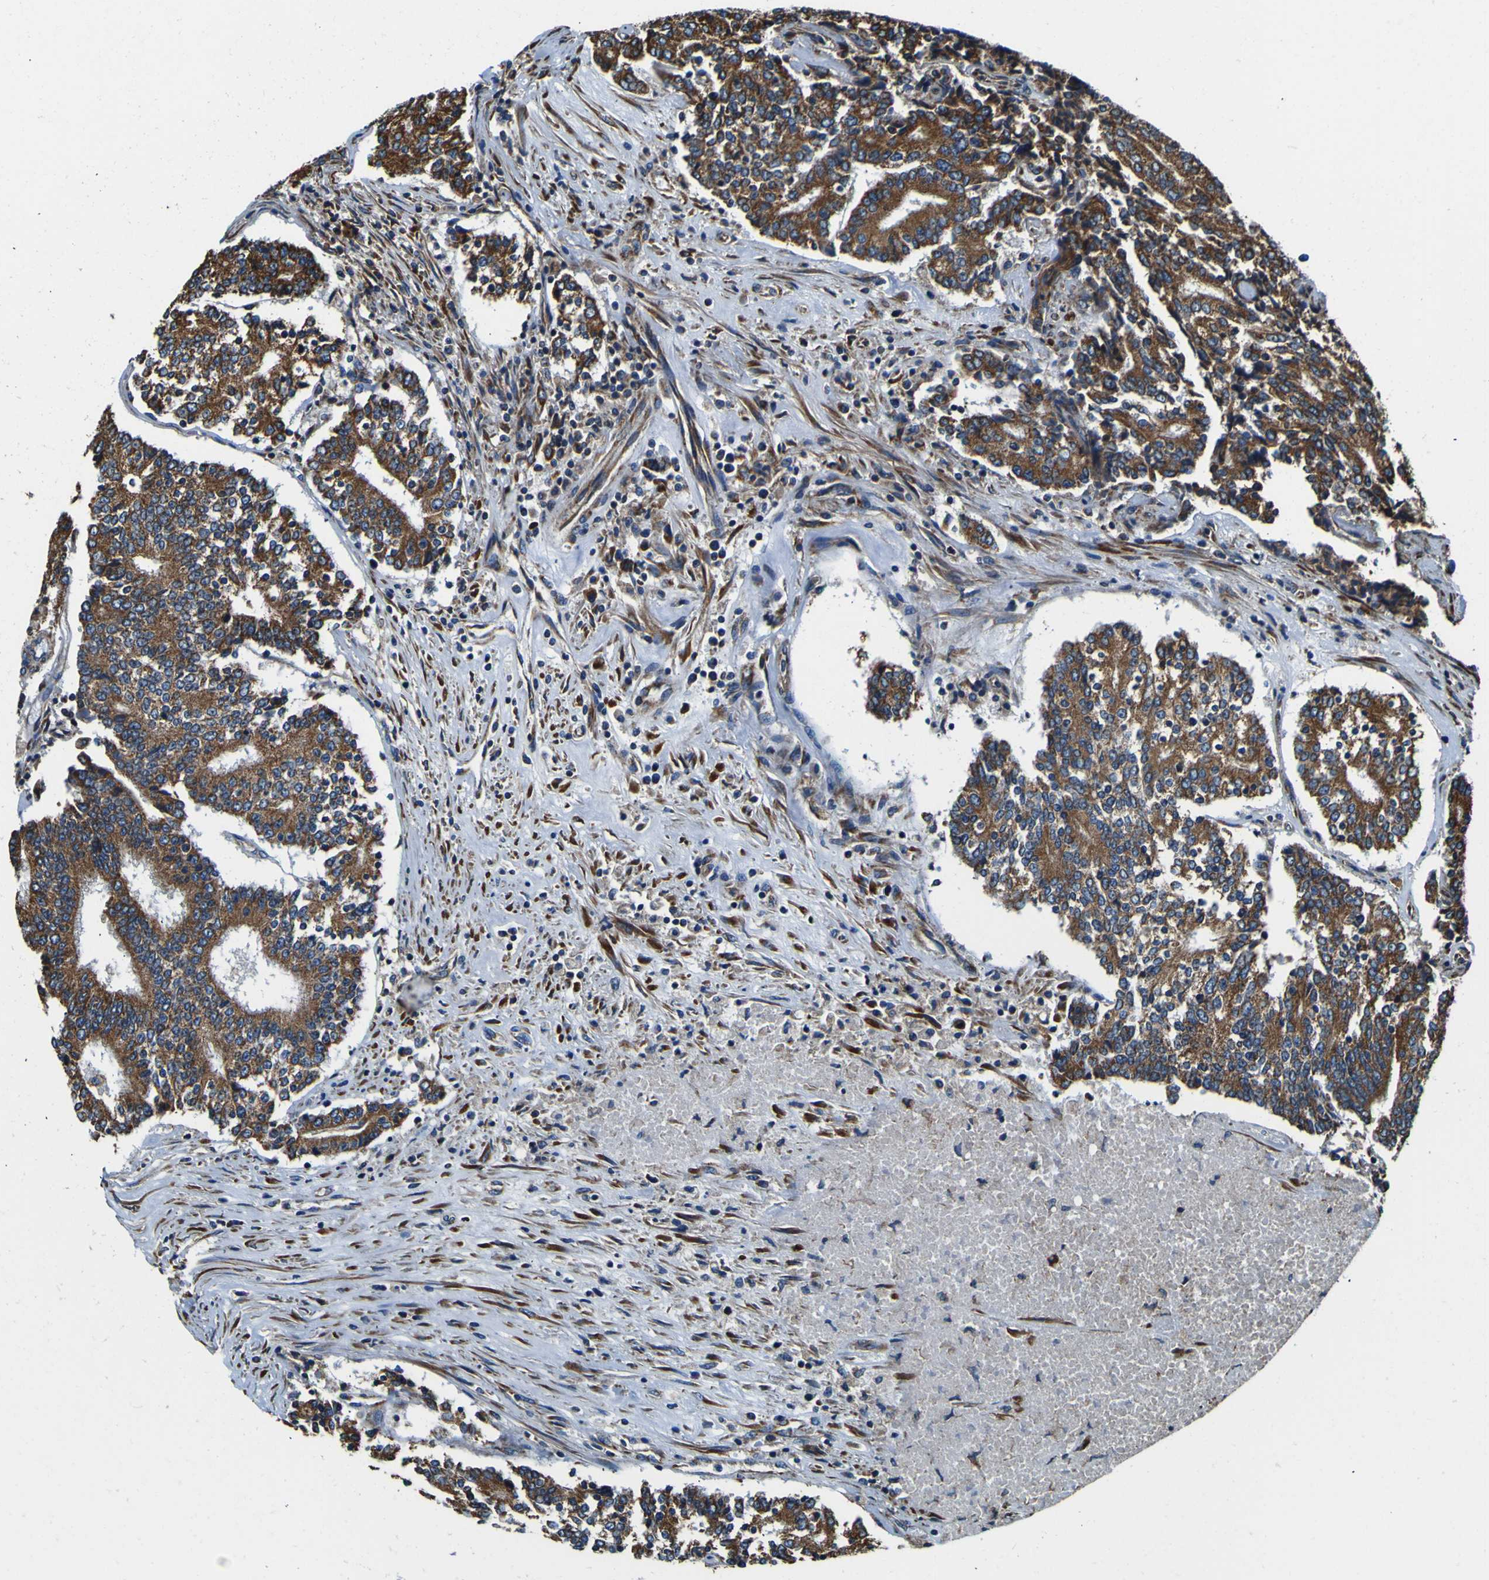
{"staining": {"intensity": "strong", "quantity": ">75%", "location": "cytoplasmic/membranous"}, "tissue": "prostate cancer", "cell_type": "Tumor cells", "image_type": "cancer", "snomed": [{"axis": "morphology", "description": "Normal tissue, NOS"}, {"axis": "morphology", "description": "Adenocarcinoma, High grade"}, {"axis": "topography", "description": "Prostate"}, {"axis": "topography", "description": "Seminal veicle"}], "caption": "Protein expression analysis of human prostate cancer reveals strong cytoplasmic/membranous expression in about >75% of tumor cells.", "gene": "INPP5A", "patient": {"sex": "male", "age": 55}}